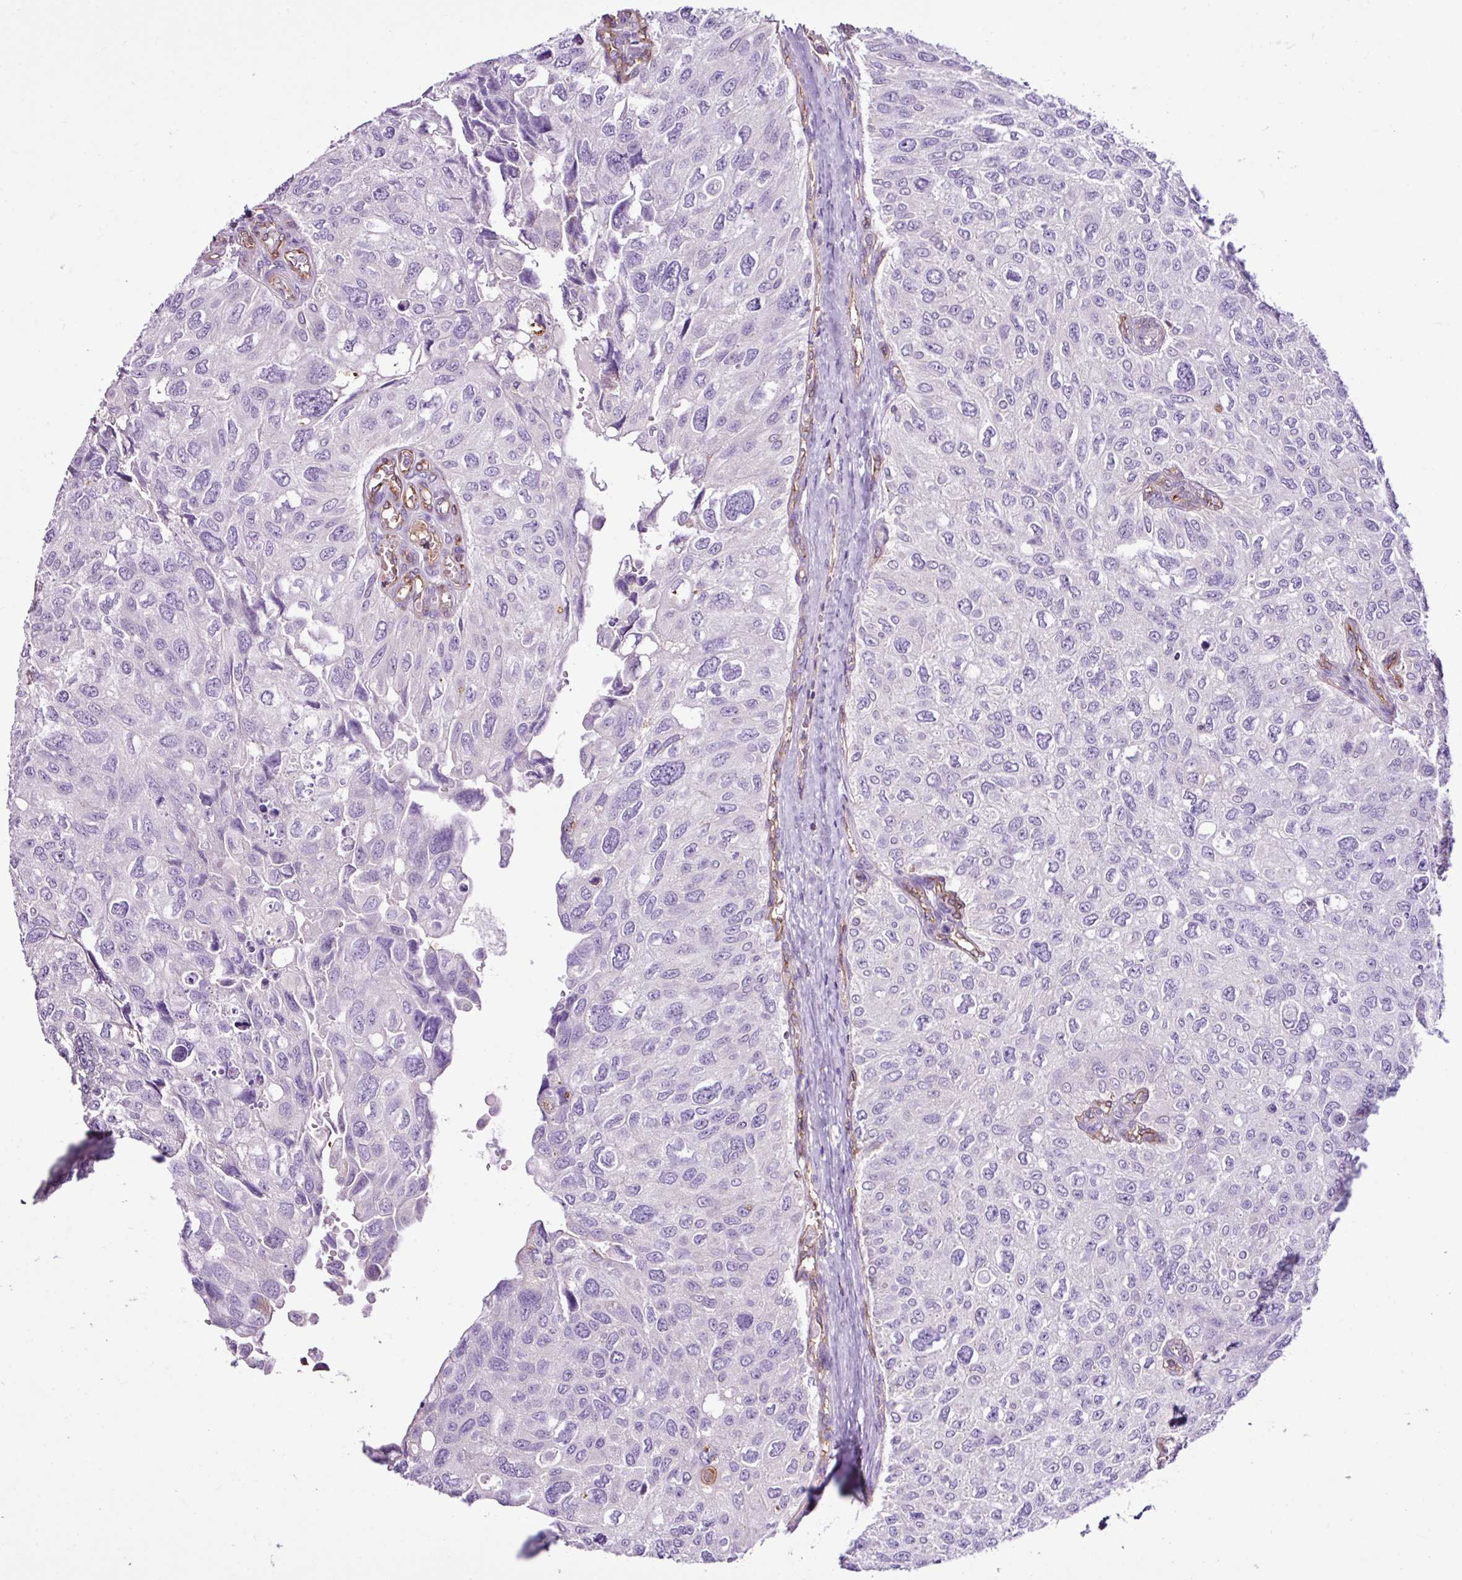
{"staining": {"intensity": "negative", "quantity": "none", "location": "none"}, "tissue": "urothelial cancer", "cell_type": "Tumor cells", "image_type": "cancer", "snomed": [{"axis": "morphology", "description": "Urothelial carcinoma, NOS"}, {"axis": "topography", "description": "Urinary bladder"}], "caption": "The IHC image has no significant staining in tumor cells of urothelial cancer tissue.", "gene": "EME2", "patient": {"sex": "male", "age": 80}}